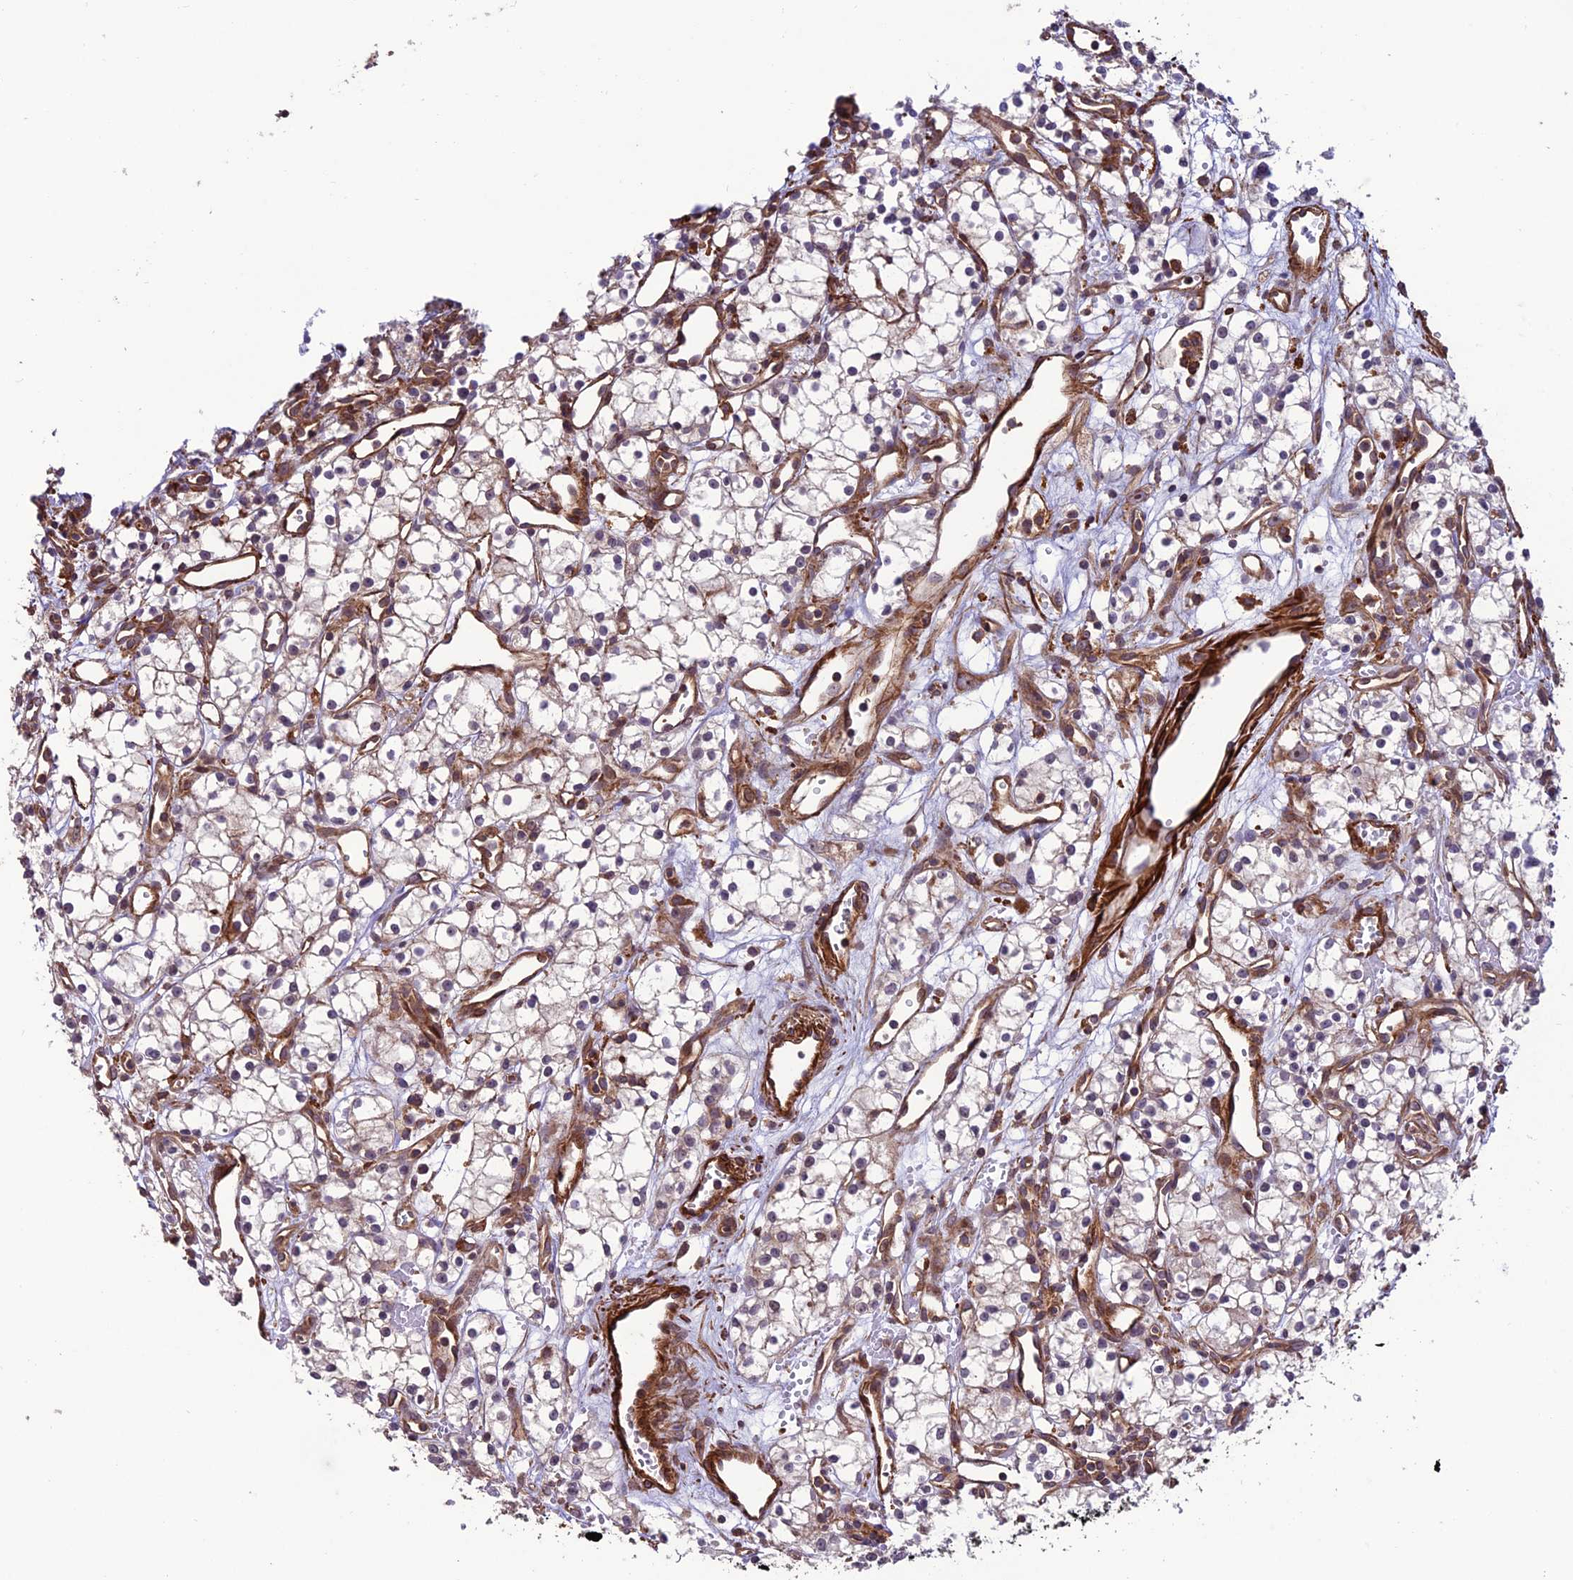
{"staining": {"intensity": "negative", "quantity": "none", "location": "none"}, "tissue": "renal cancer", "cell_type": "Tumor cells", "image_type": "cancer", "snomed": [{"axis": "morphology", "description": "Adenocarcinoma, NOS"}, {"axis": "topography", "description": "Kidney"}], "caption": "A histopathology image of human adenocarcinoma (renal) is negative for staining in tumor cells.", "gene": "TNIP3", "patient": {"sex": "male", "age": 59}}